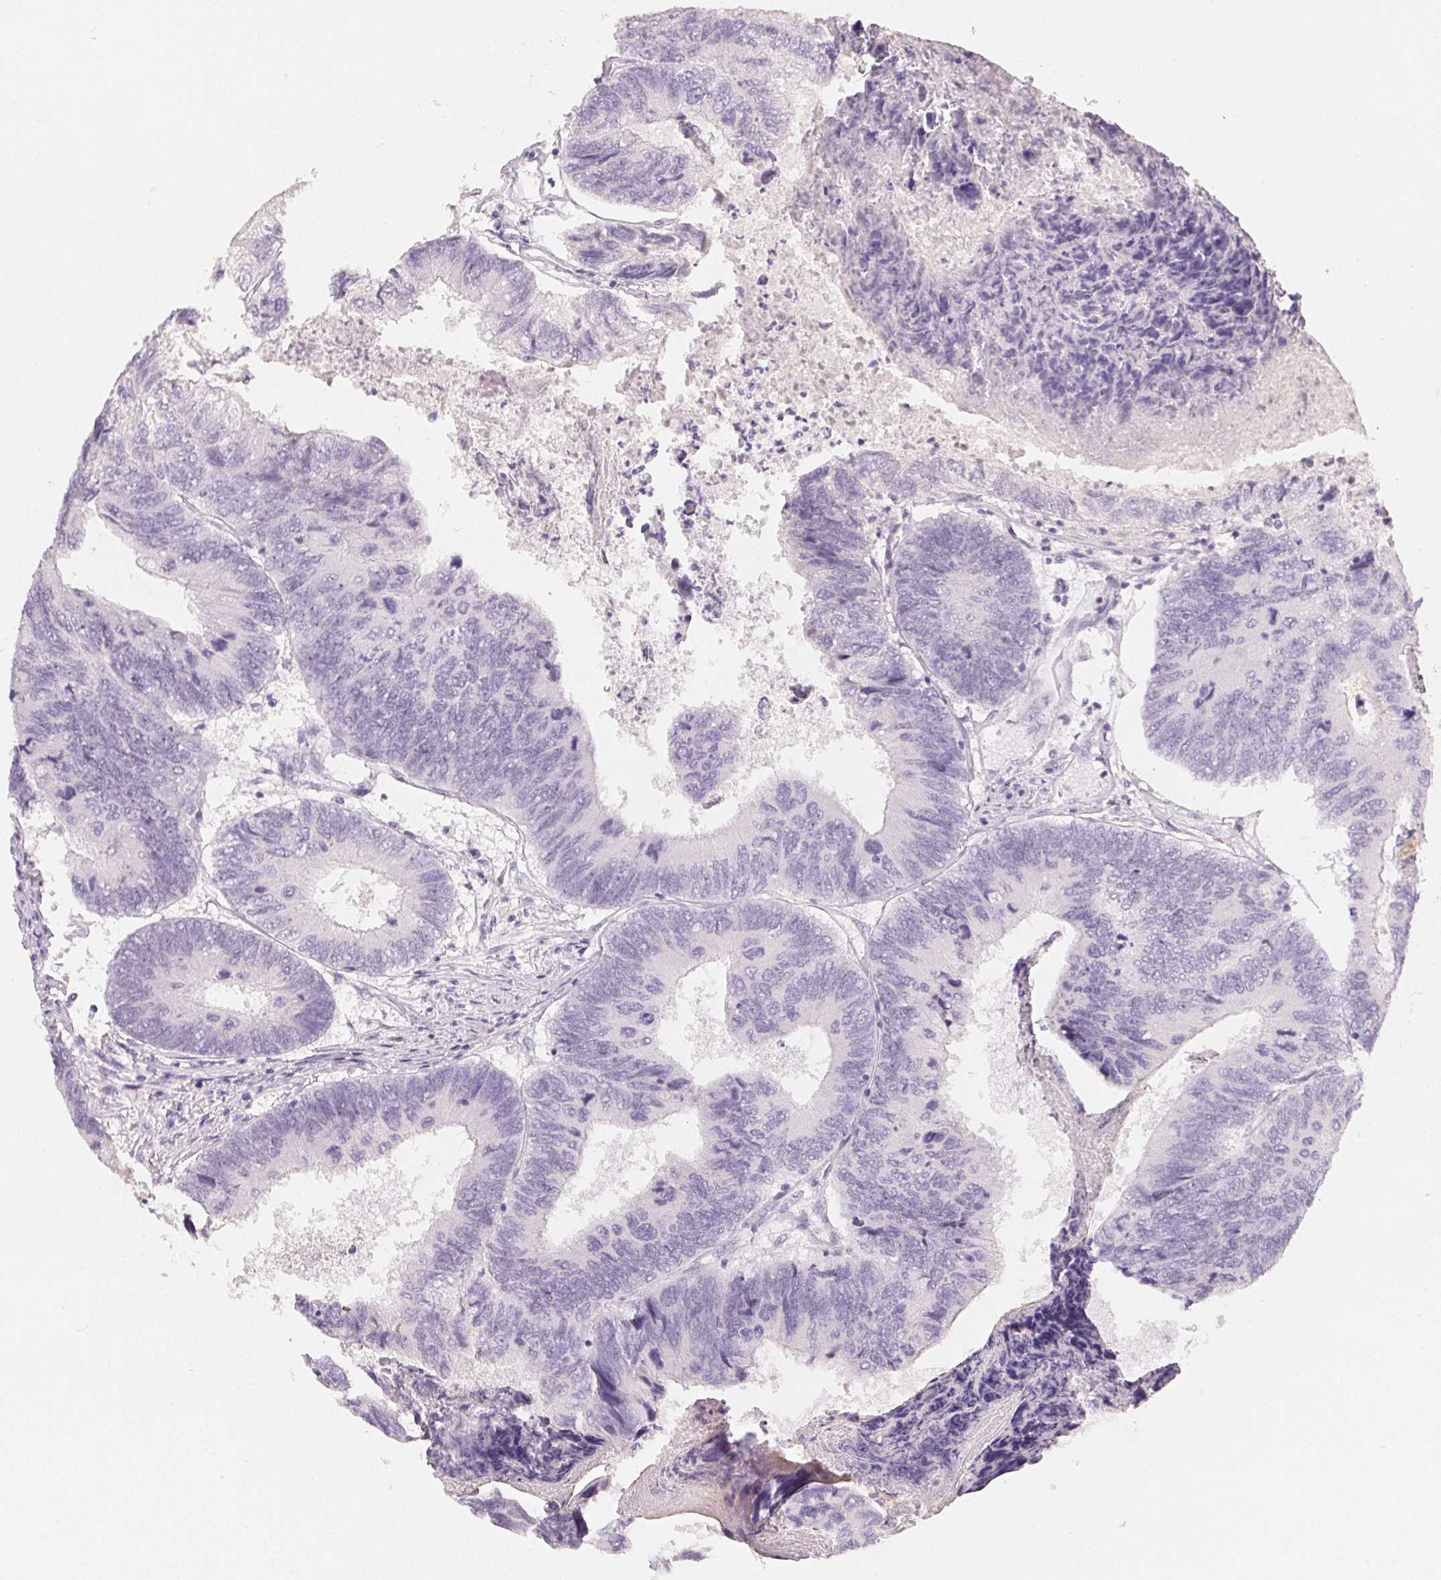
{"staining": {"intensity": "negative", "quantity": "none", "location": "none"}, "tissue": "colorectal cancer", "cell_type": "Tumor cells", "image_type": "cancer", "snomed": [{"axis": "morphology", "description": "Adenocarcinoma, NOS"}, {"axis": "topography", "description": "Colon"}], "caption": "The micrograph reveals no significant expression in tumor cells of colorectal cancer (adenocarcinoma).", "gene": "MIOX", "patient": {"sex": "female", "age": 67}}